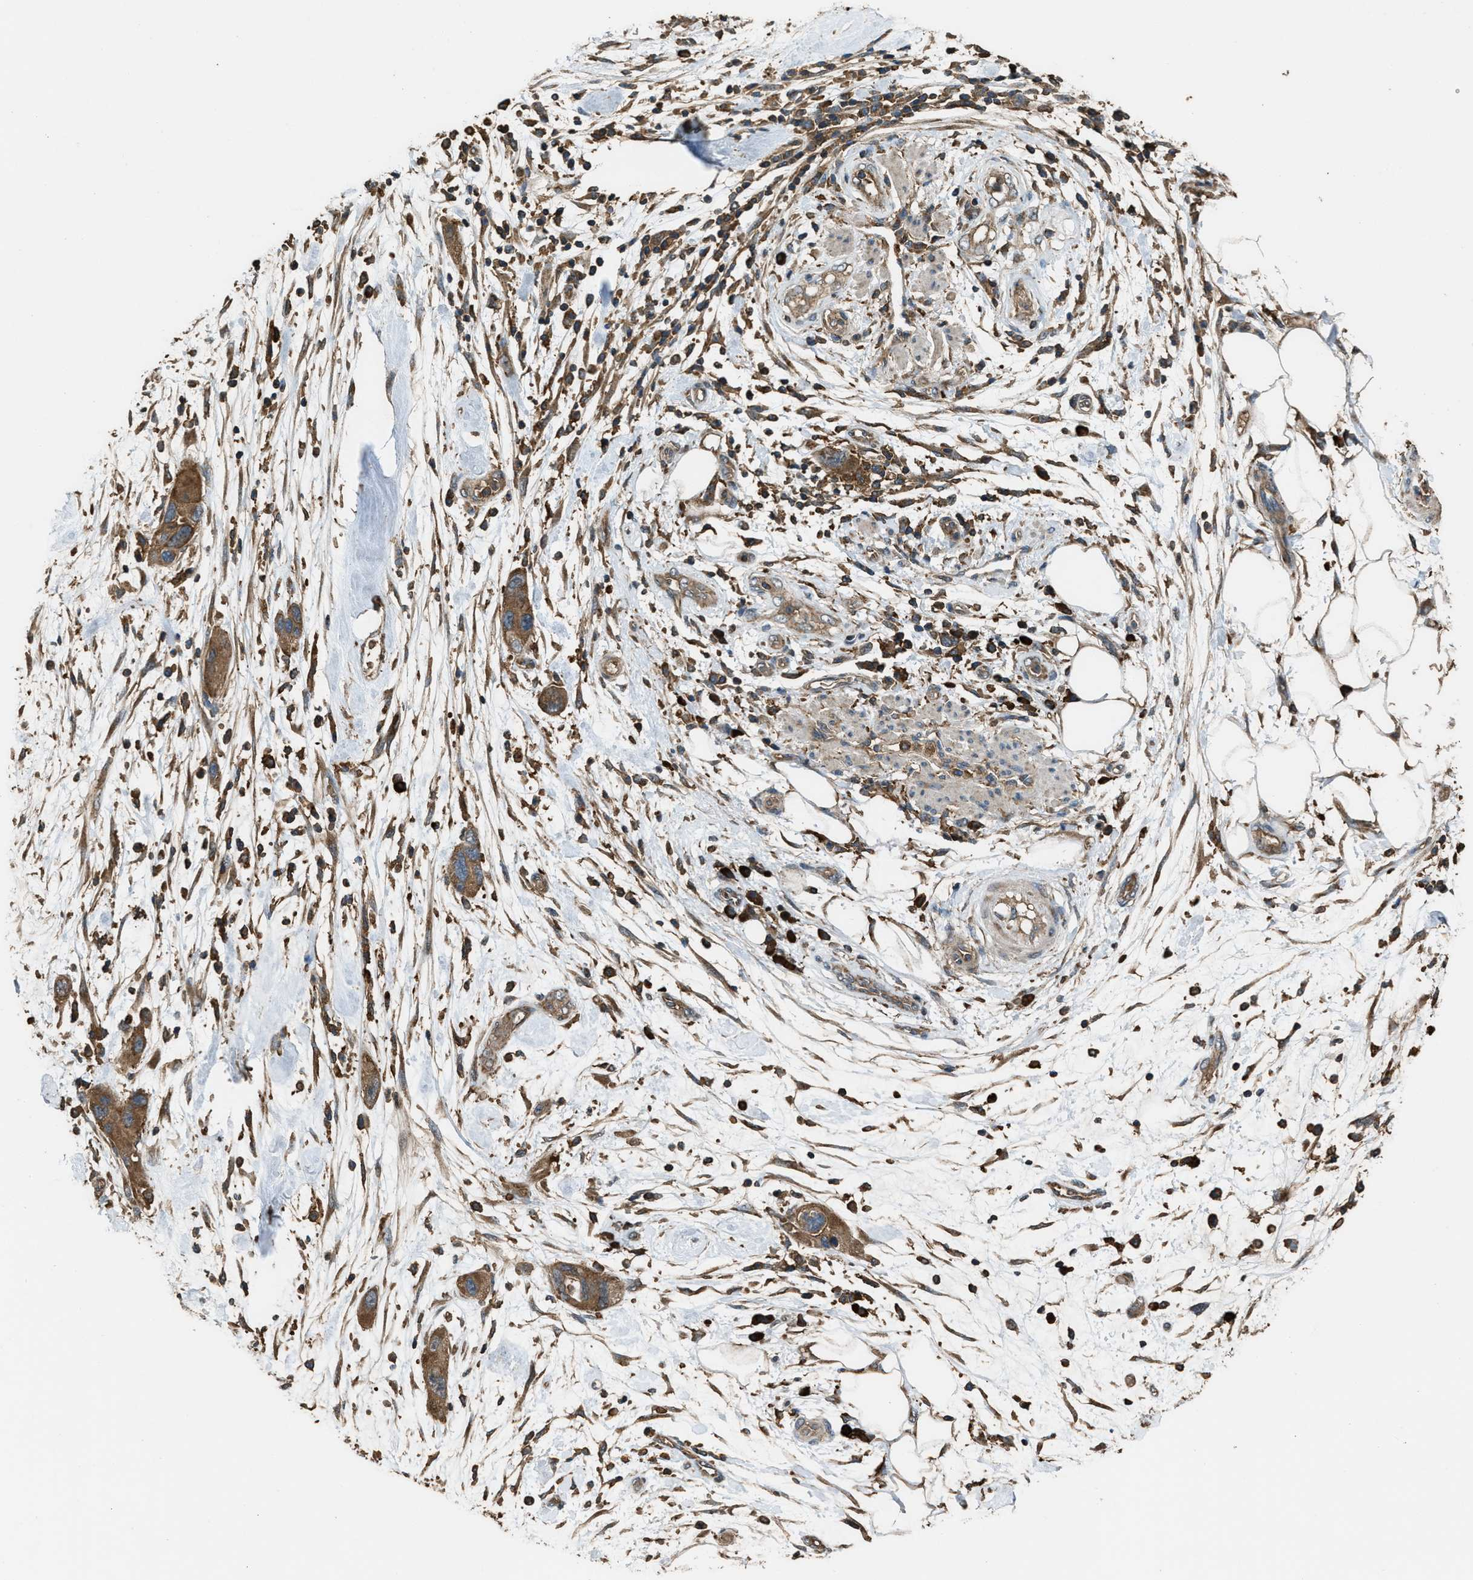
{"staining": {"intensity": "moderate", "quantity": ">75%", "location": "cytoplasmic/membranous"}, "tissue": "pancreatic cancer", "cell_type": "Tumor cells", "image_type": "cancer", "snomed": [{"axis": "morphology", "description": "Normal tissue, NOS"}, {"axis": "morphology", "description": "Adenocarcinoma, NOS"}, {"axis": "topography", "description": "Pancreas"}], "caption": "Protein analysis of pancreatic cancer tissue demonstrates moderate cytoplasmic/membranous expression in approximately >75% of tumor cells.", "gene": "MAP3K8", "patient": {"sex": "female", "age": 71}}